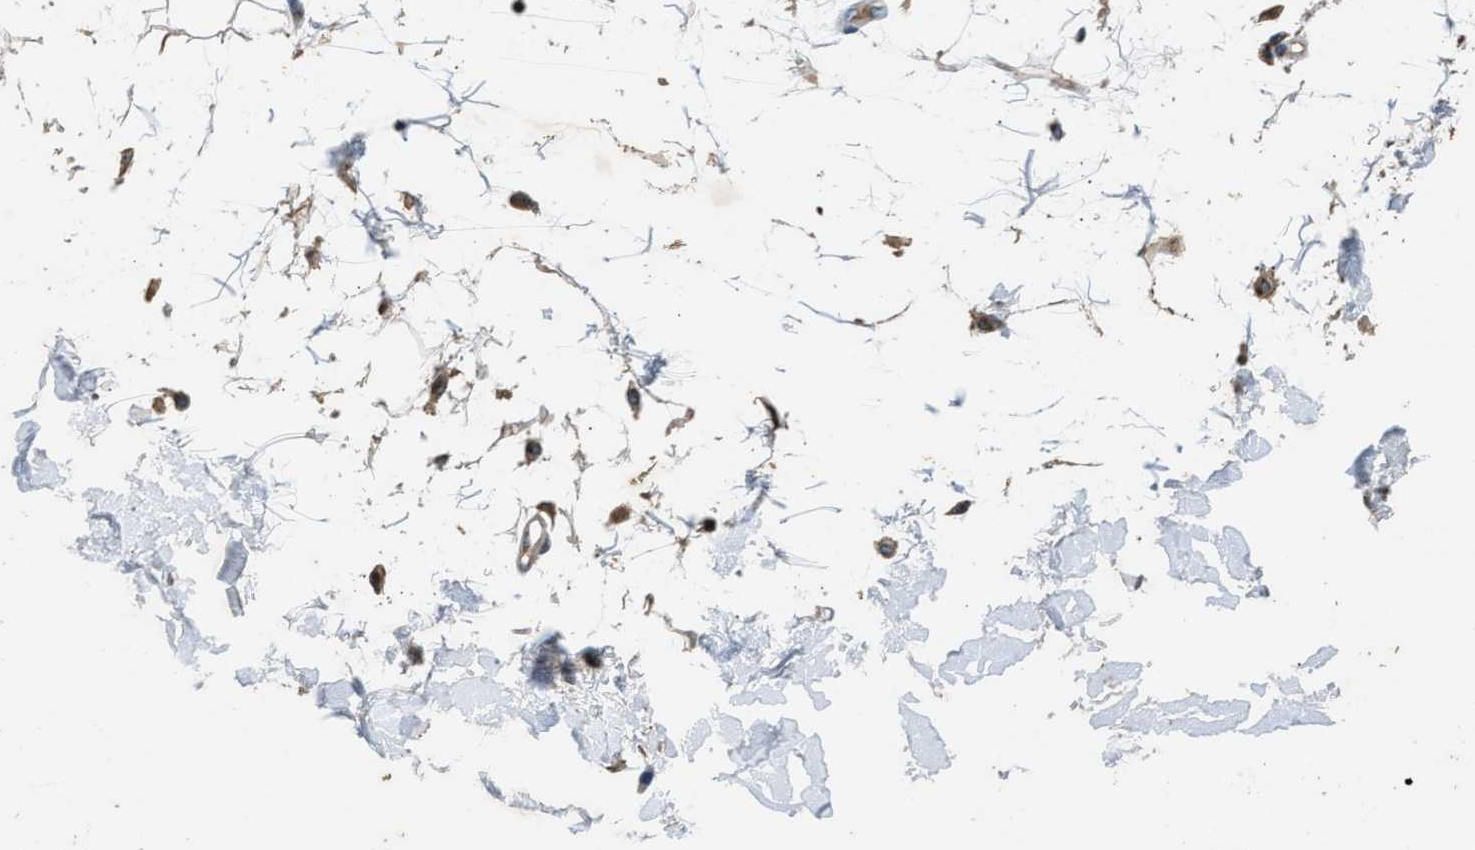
{"staining": {"intensity": "moderate", "quantity": "25%-75%", "location": "cytoplasmic/membranous"}, "tissue": "adipose tissue", "cell_type": "Adipocytes", "image_type": "normal", "snomed": [{"axis": "morphology", "description": "Squamous cell carcinoma, NOS"}, {"axis": "topography", "description": "Skin"}], "caption": "Moderate cytoplasmic/membranous protein positivity is appreciated in about 25%-75% of adipocytes in adipose tissue.", "gene": "CHUK", "patient": {"sex": "male", "age": 83}}